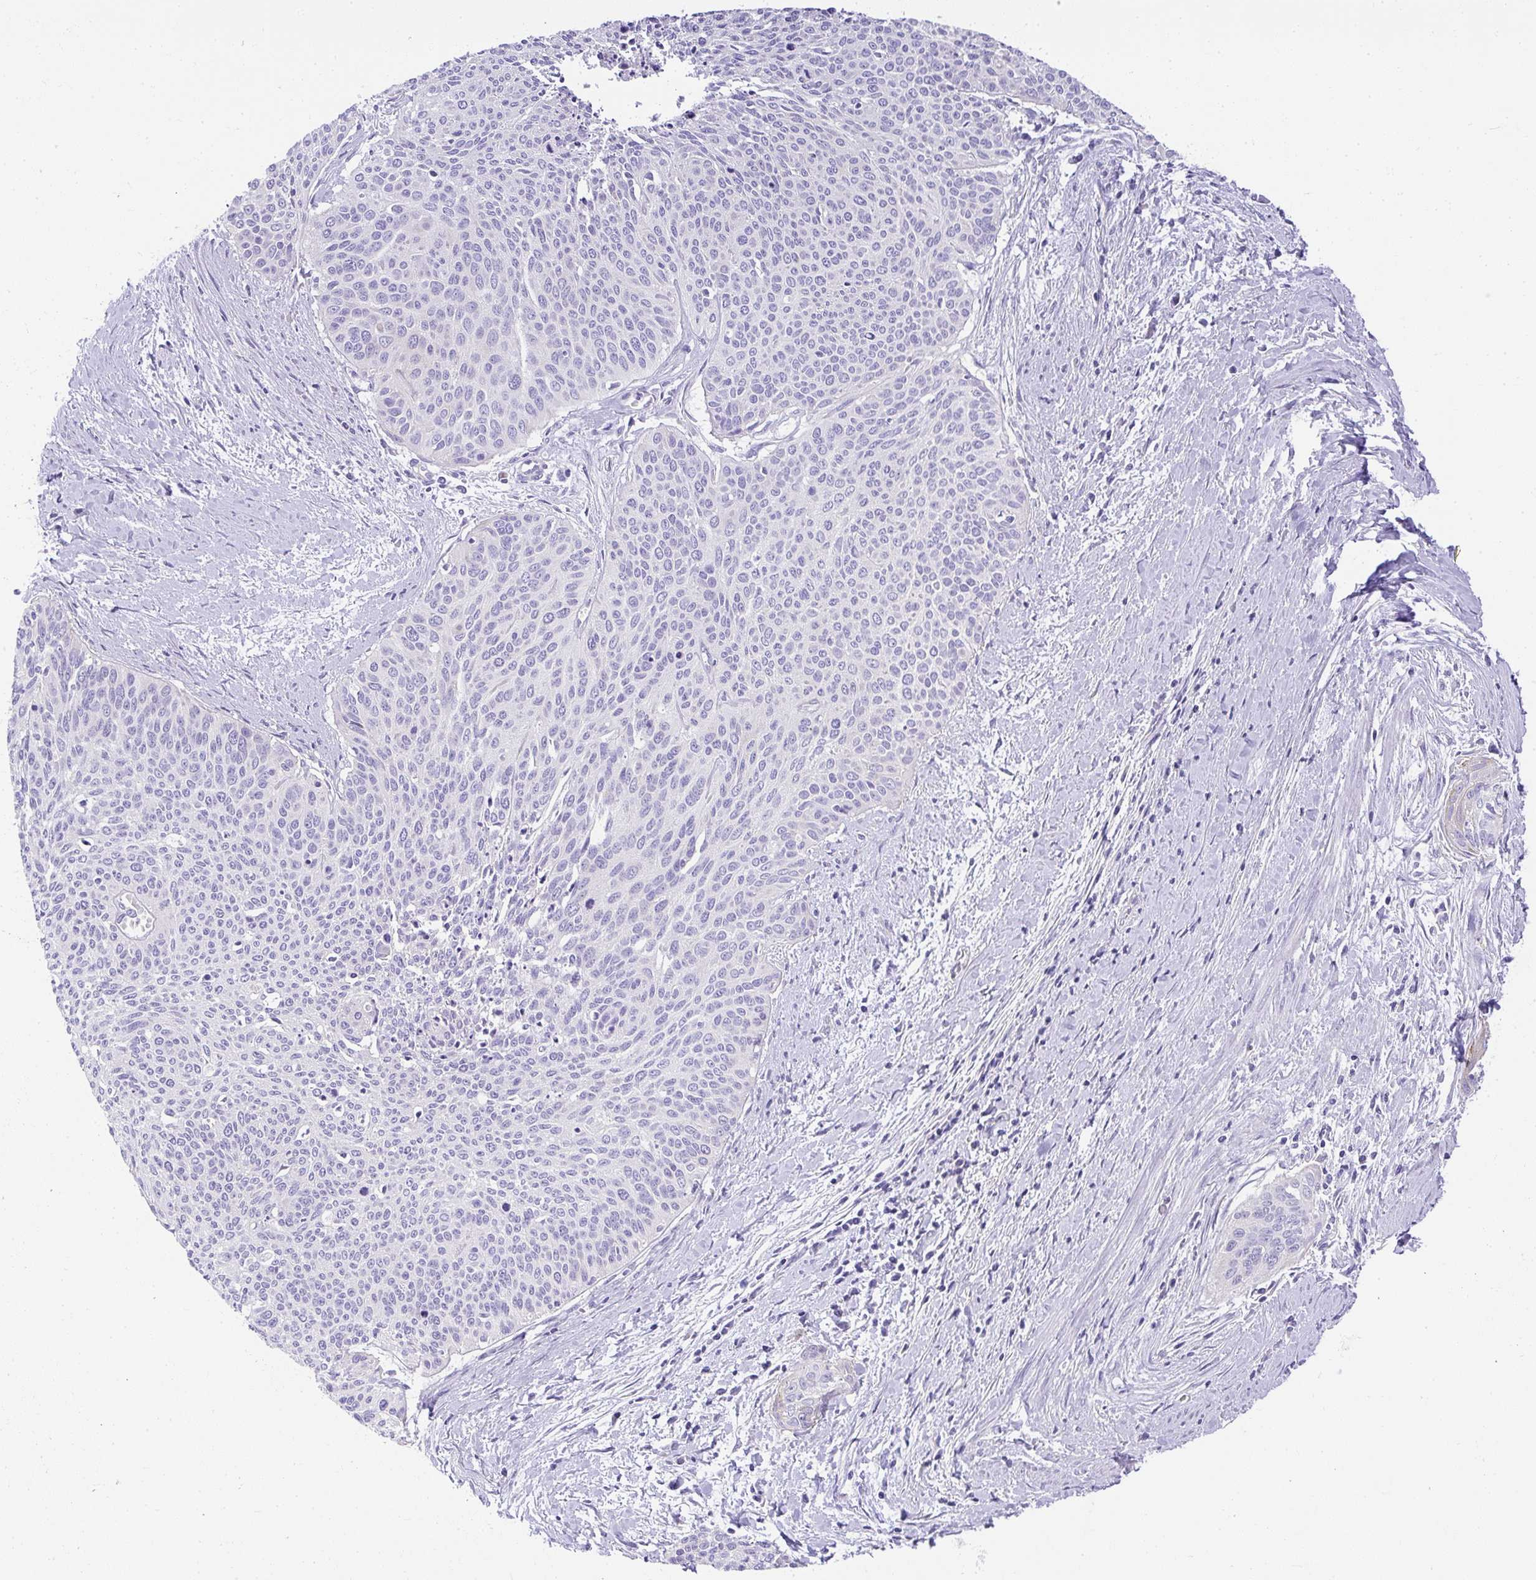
{"staining": {"intensity": "weak", "quantity": "<25%", "location": "cytoplasmic/membranous"}, "tissue": "cervical cancer", "cell_type": "Tumor cells", "image_type": "cancer", "snomed": [{"axis": "morphology", "description": "Squamous cell carcinoma, NOS"}, {"axis": "topography", "description": "Cervix"}], "caption": "Cervical cancer was stained to show a protein in brown. There is no significant positivity in tumor cells.", "gene": "PLPPR3", "patient": {"sex": "female", "age": 55}}